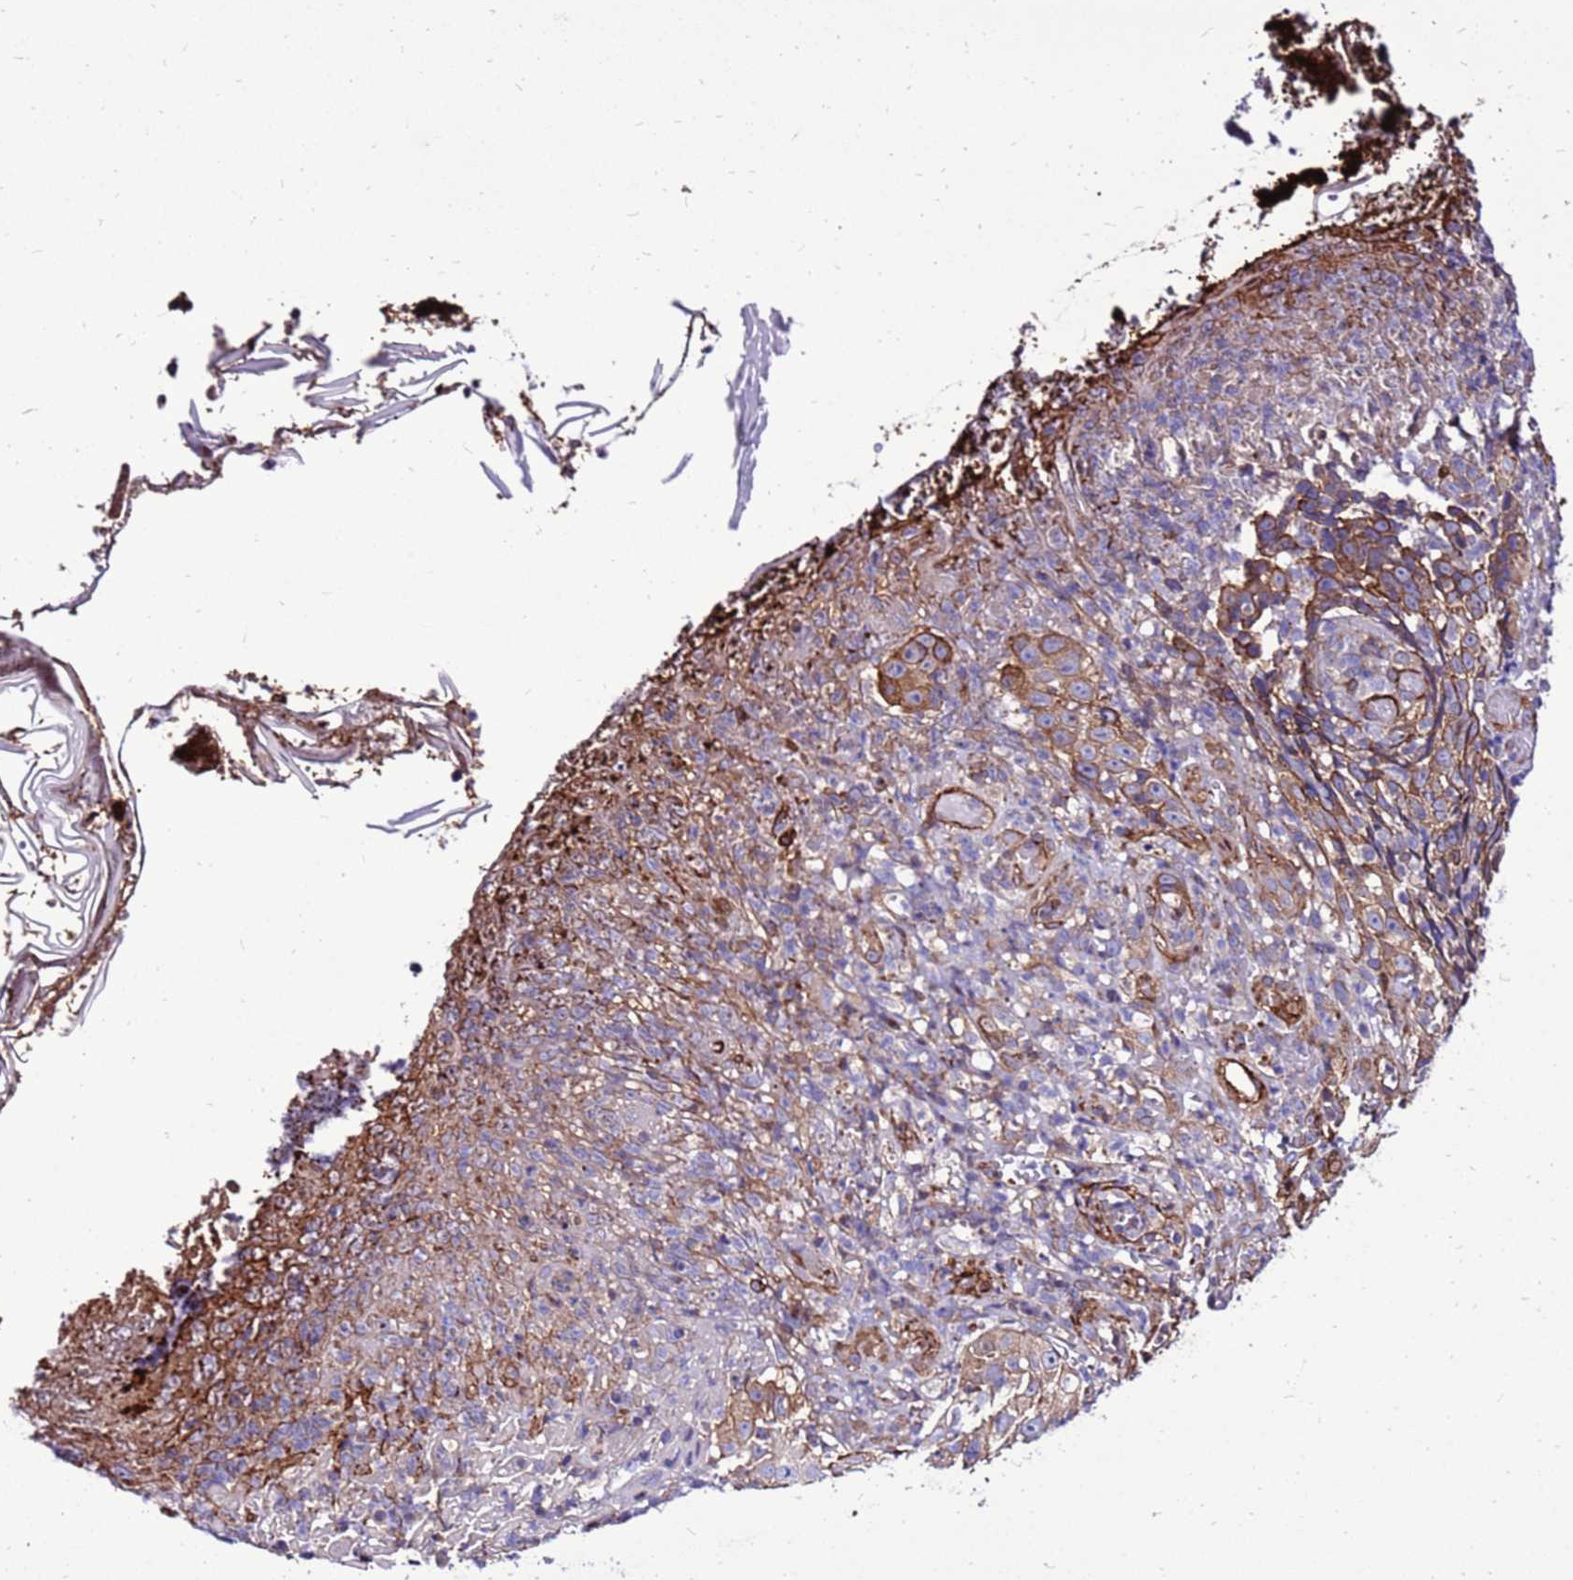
{"staining": {"intensity": "moderate", "quantity": ">75%", "location": "cytoplasmic/membranous"}, "tissue": "skin cancer", "cell_type": "Tumor cells", "image_type": "cancer", "snomed": [{"axis": "morphology", "description": "Basal cell carcinoma"}, {"axis": "topography", "description": "Skin"}], "caption": "There is medium levels of moderate cytoplasmic/membranous staining in tumor cells of skin cancer (basal cell carcinoma), as demonstrated by immunohistochemical staining (brown color).", "gene": "EI24", "patient": {"sex": "female", "age": 84}}